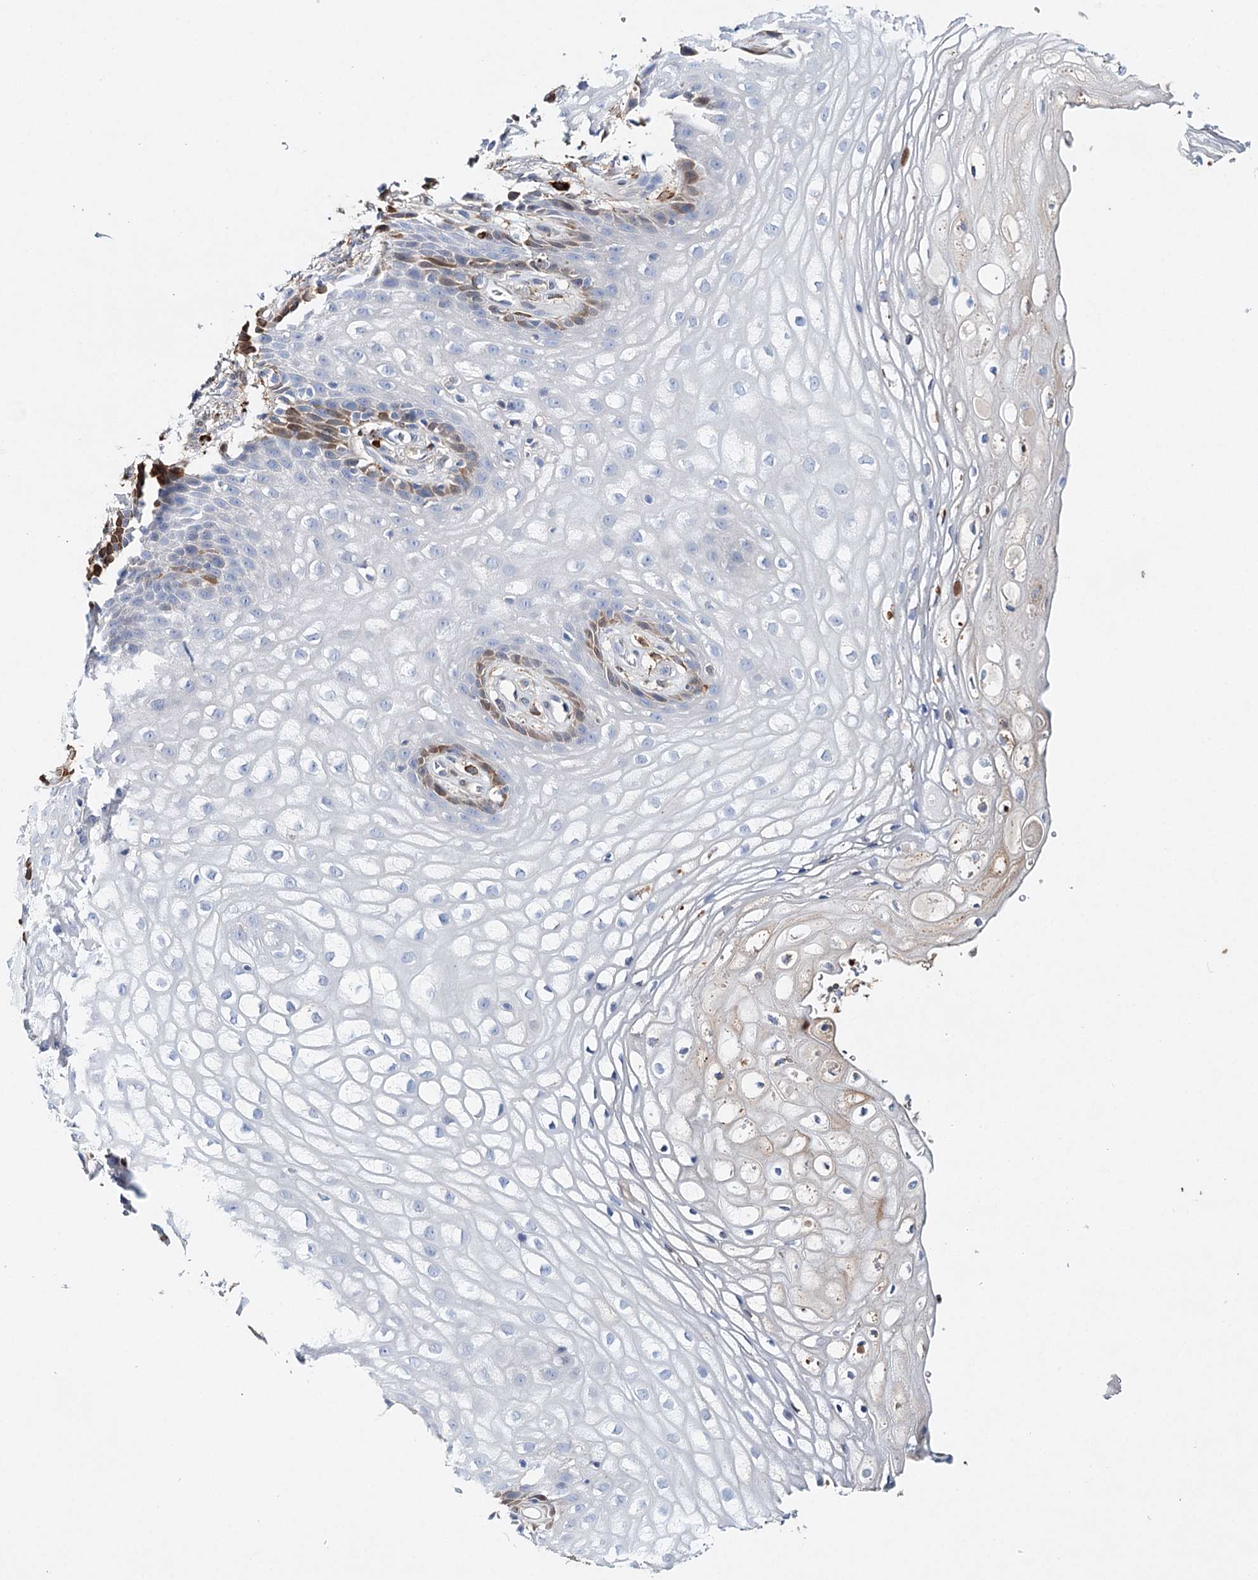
{"staining": {"intensity": "strong", "quantity": "<25%", "location": "cytoplasmic/membranous"}, "tissue": "vagina", "cell_type": "Squamous epithelial cells", "image_type": "normal", "snomed": [{"axis": "morphology", "description": "Normal tissue, NOS"}, {"axis": "topography", "description": "Vagina"}], "caption": "Brown immunohistochemical staining in normal vagina exhibits strong cytoplasmic/membranous positivity in about <25% of squamous epithelial cells.", "gene": "CFAP46", "patient": {"sex": "female", "age": 60}}